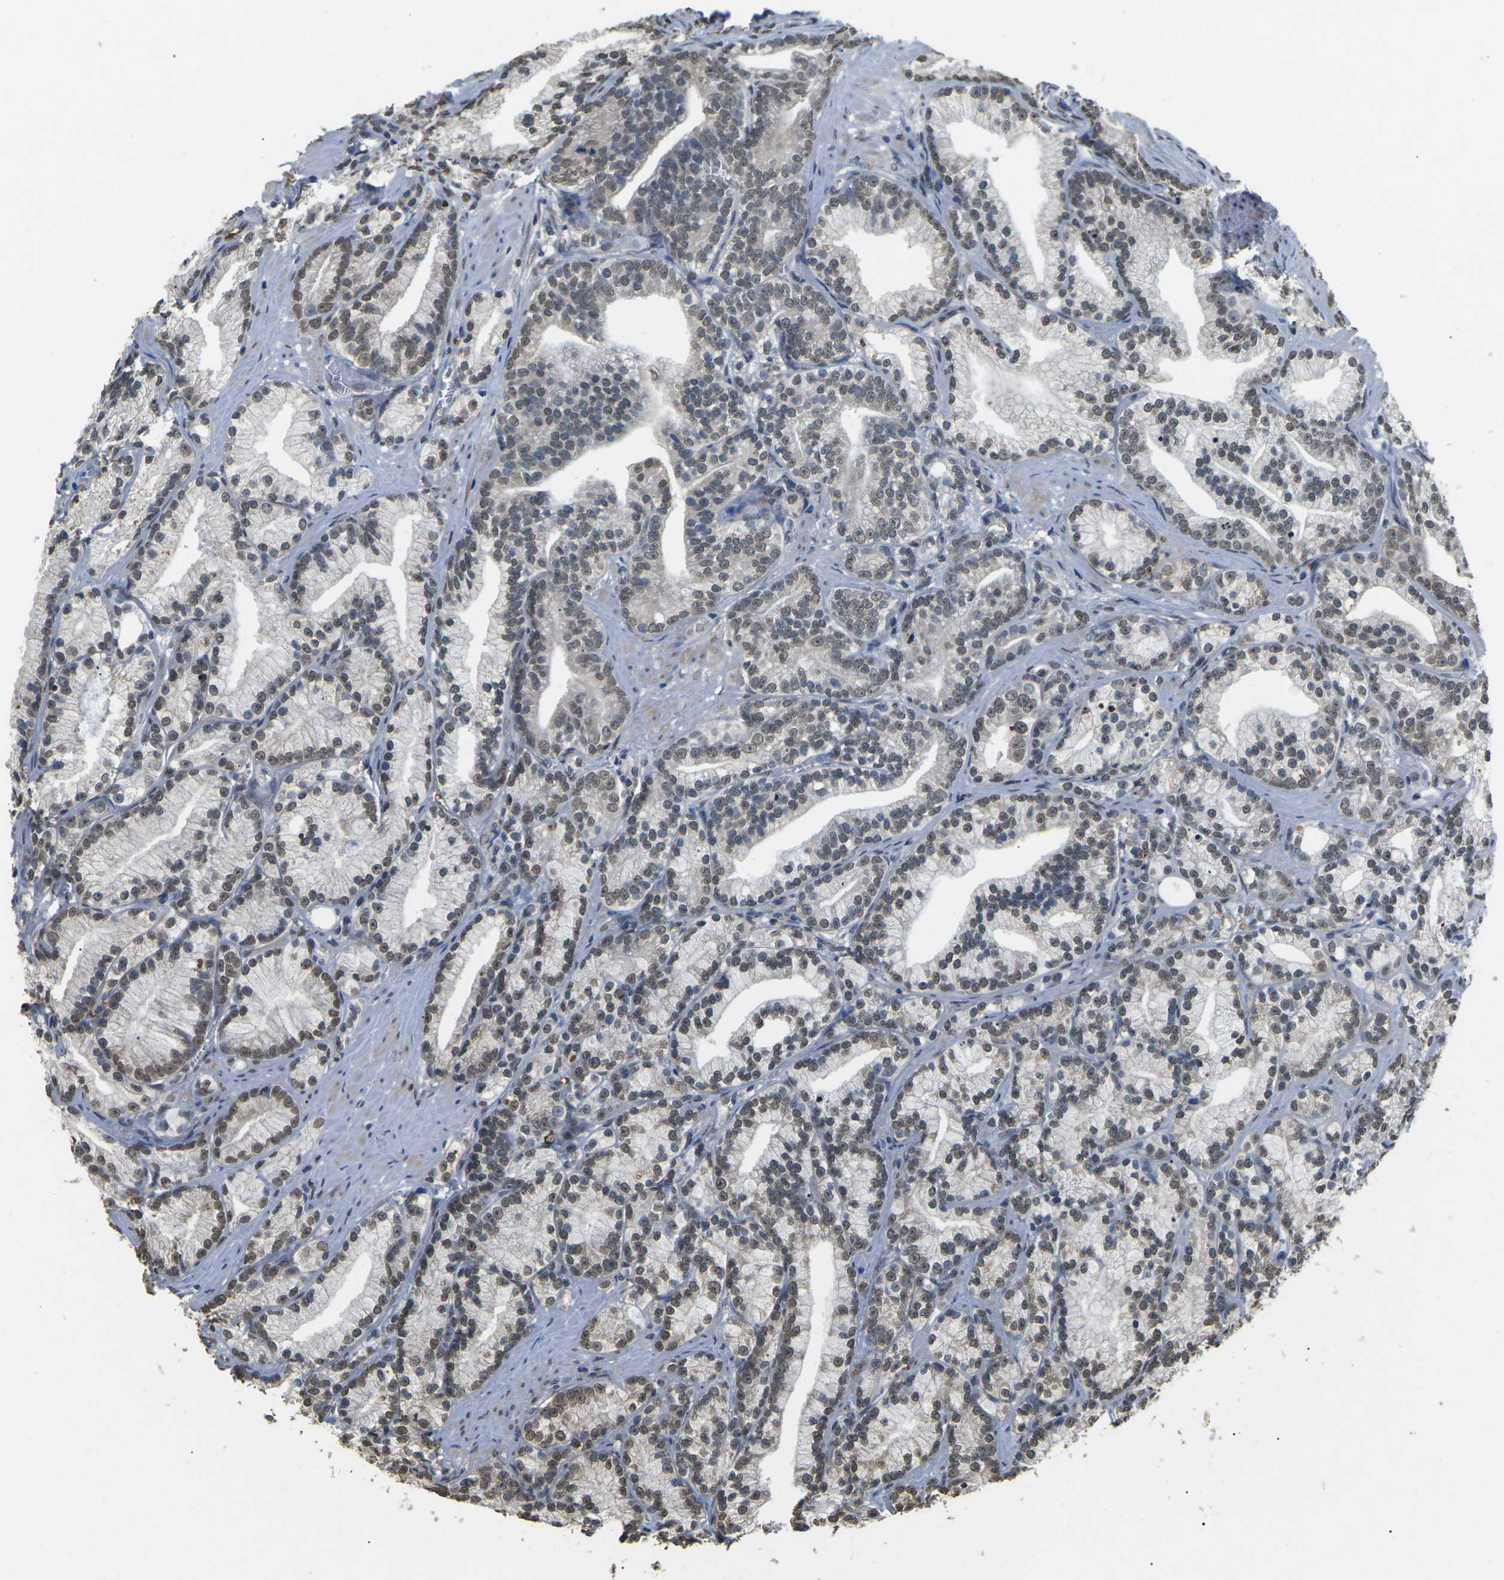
{"staining": {"intensity": "negative", "quantity": "none", "location": "none"}, "tissue": "prostate cancer", "cell_type": "Tumor cells", "image_type": "cancer", "snomed": [{"axis": "morphology", "description": "Adenocarcinoma, Low grade"}, {"axis": "topography", "description": "Prostate"}], "caption": "The micrograph exhibits no significant positivity in tumor cells of low-grade adenocarcinoma (prostate).", "gene": "SCNN1B", "patient": {"sex": "male", "age": 89}}